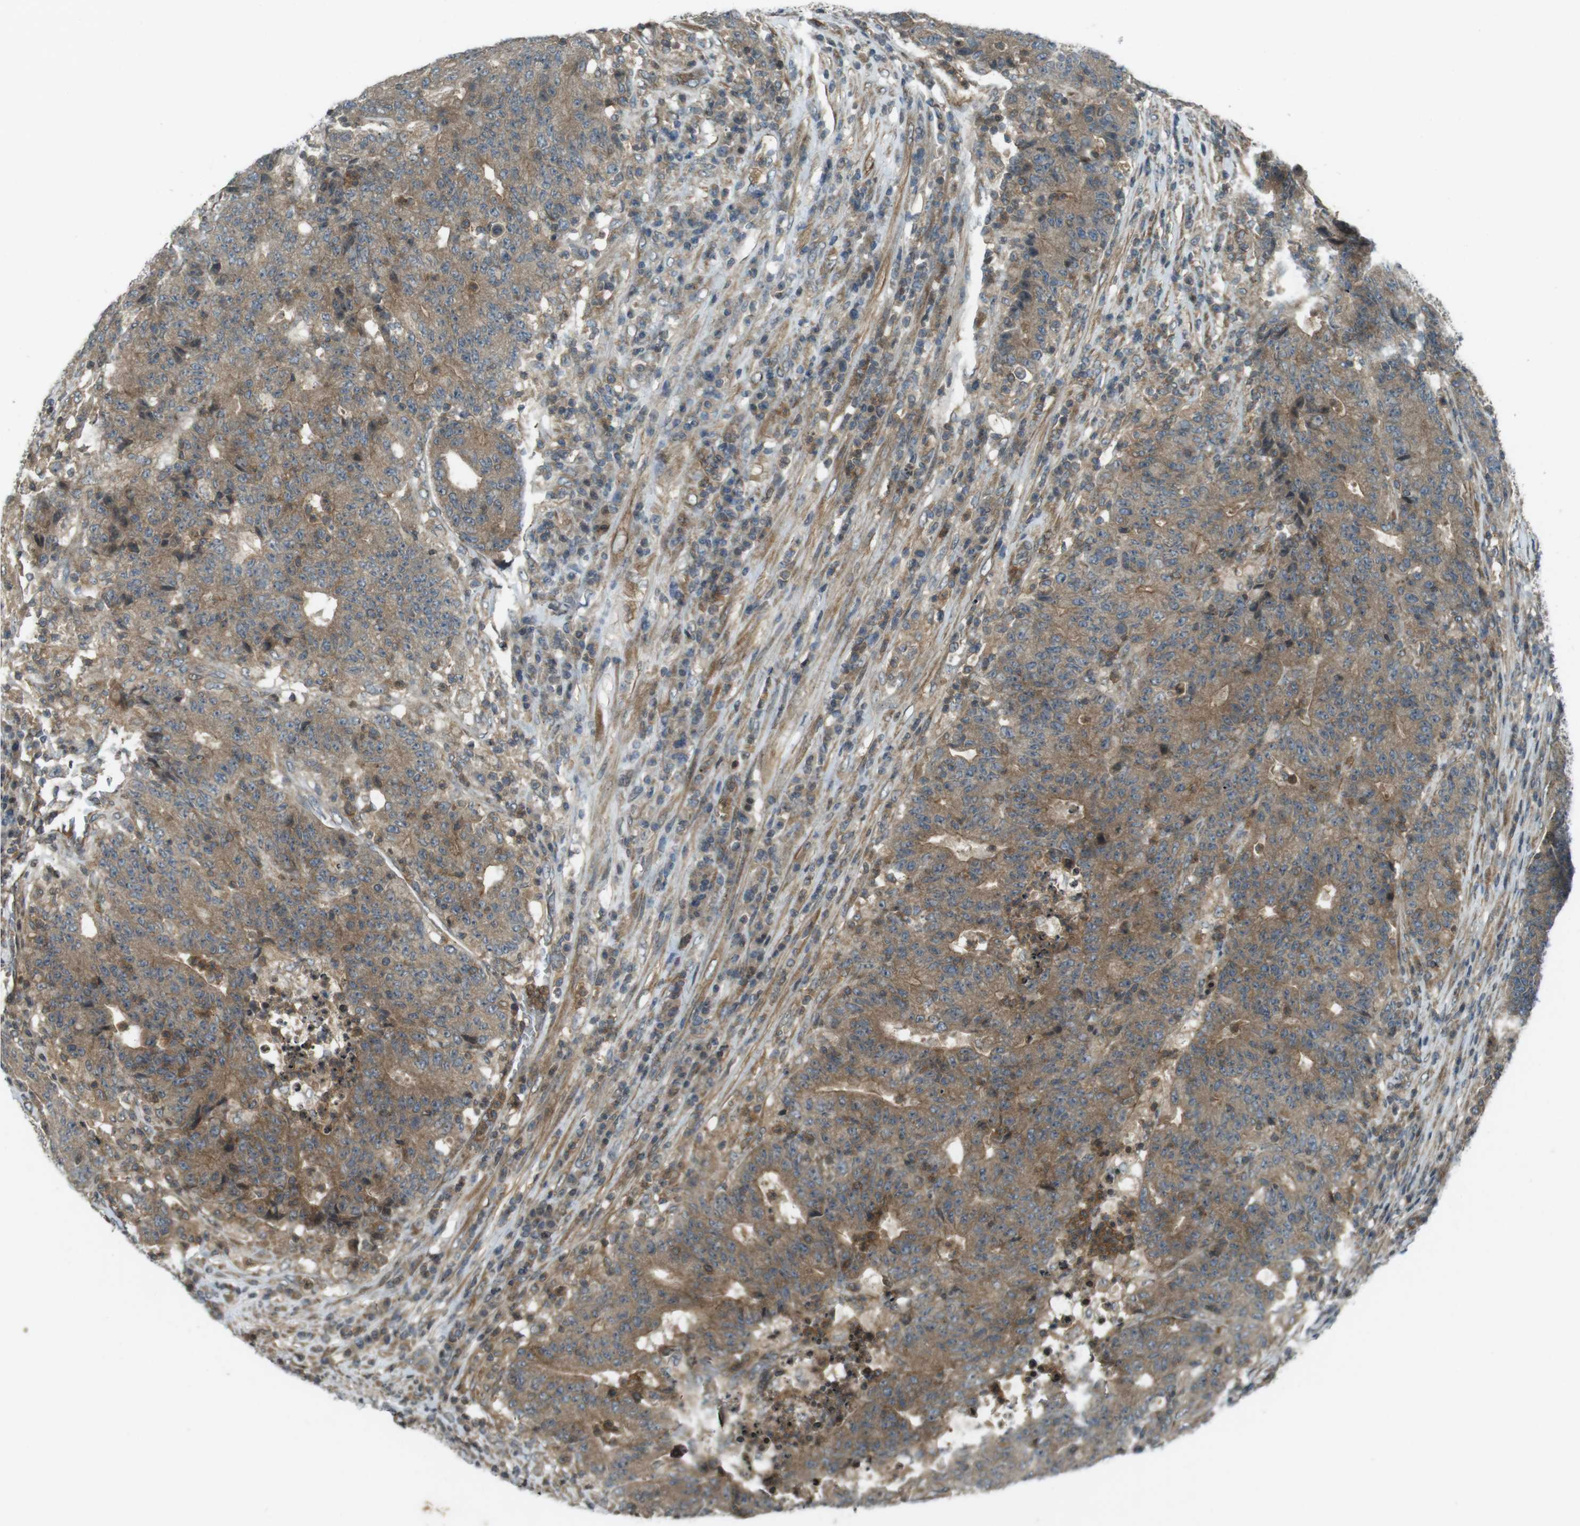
{"staining": {"intensity": "moderate", "quantity": ">75%", "location": "cytoplasmic/membranous"}, "tissue": "colorectal cancer", "cell_type": "Tumor cells", "image_type": "cancer", "snomed": [{"axis": "morphology", "description": "Normal tissue, NOS"}, {"axis": "morphology", "description": "Adenocarcinoma, NOS"}, {"axis": "topography", "description": "Colon"}], "caption": "A histopathology image of human colorectal cancer stained for a protein exhibits moderate cytoplasmic/membranous brown staining in tumor cells.", "gene": "ZYX", "patient": {"sex": "female", "age": 75}}